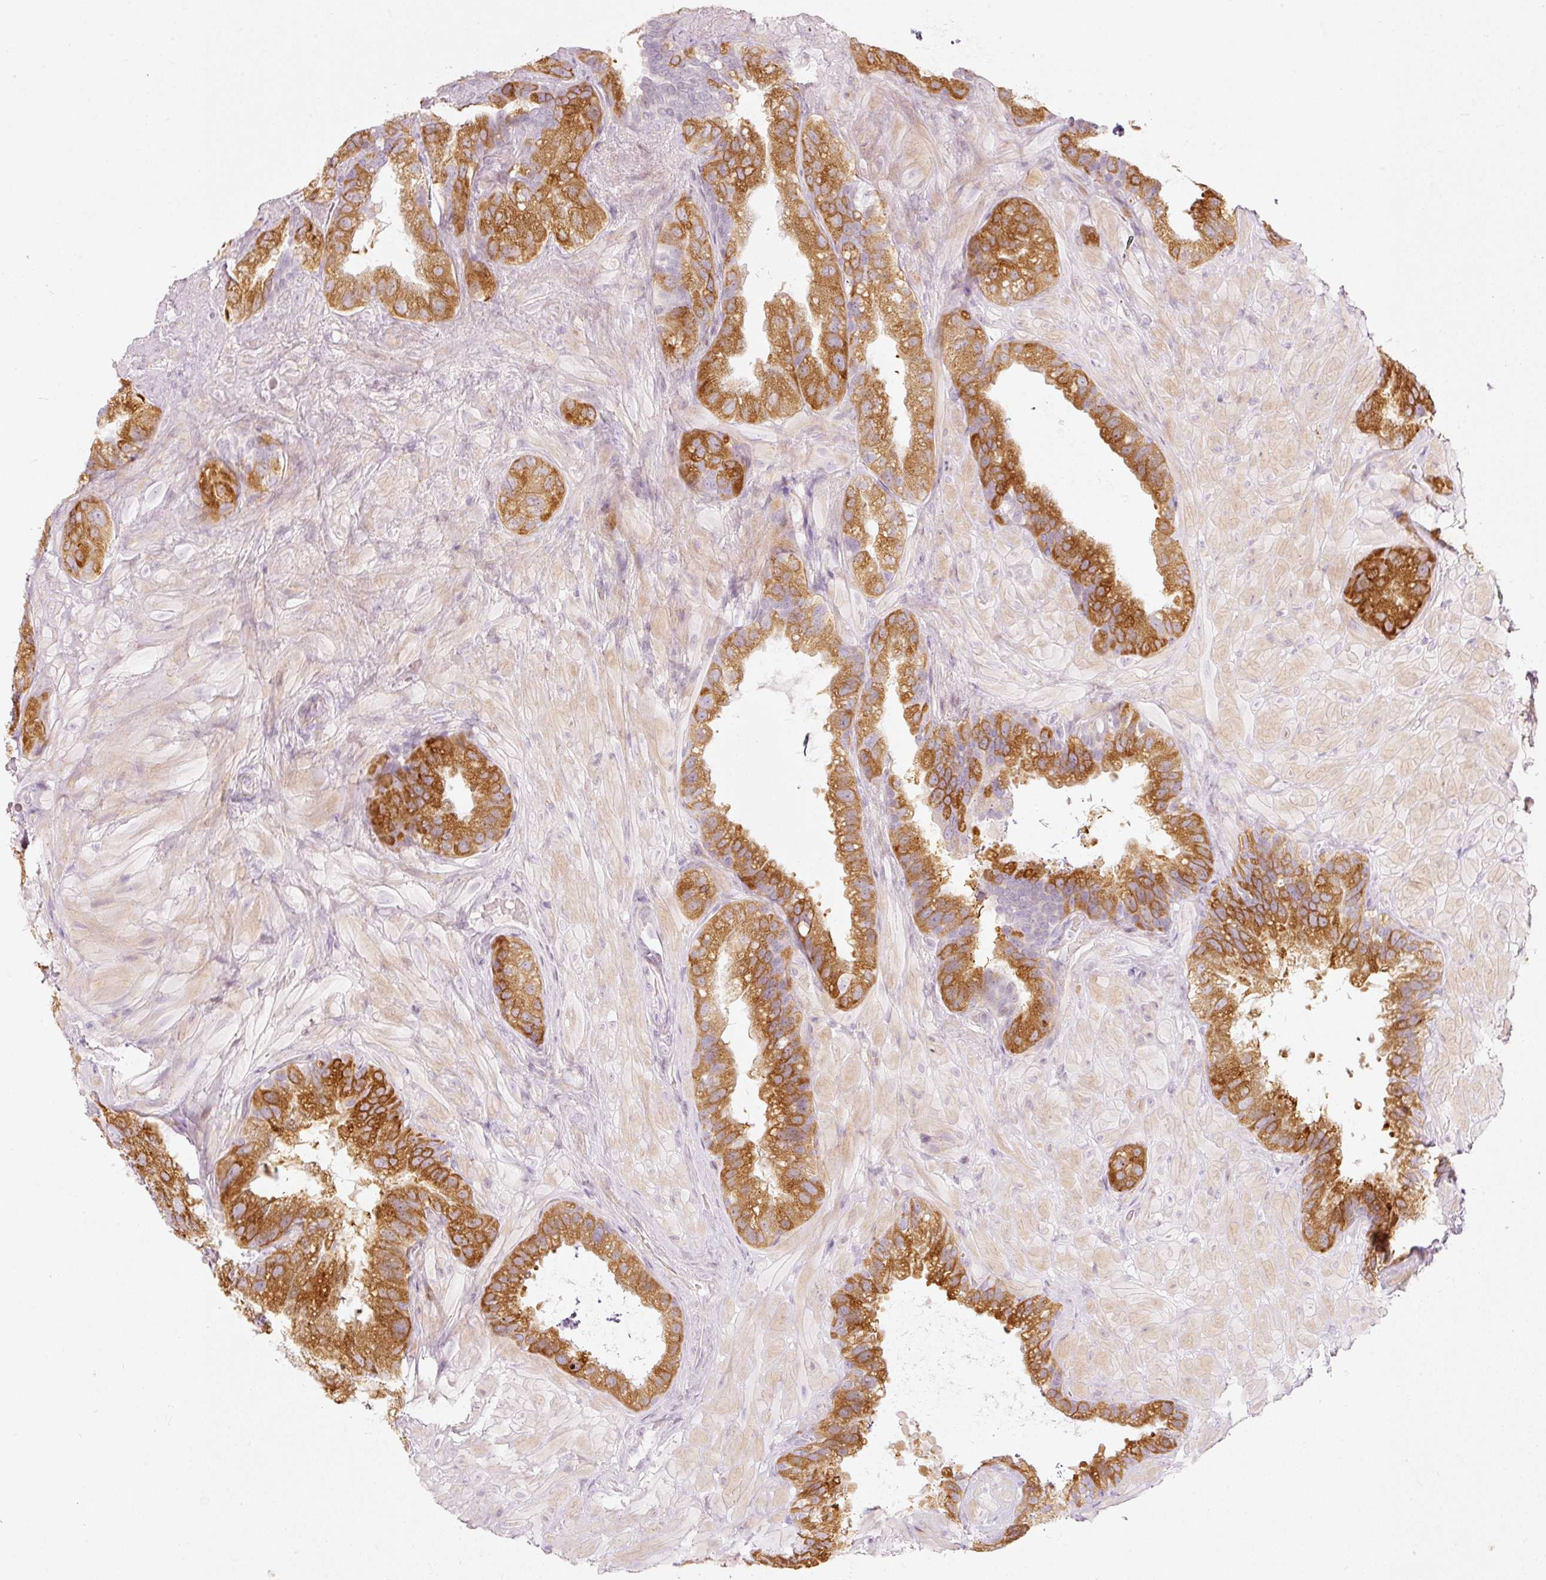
{"staining": {"intensity": "strong", "quantity": "25%-75%", "location": "cytoplasmic/membranous"}, "tissue": "seminal vesicle", "cell_type": "Glandular cells", "image_type": "normal", "snomed": [{"axis": "morphology", "description": "Normal tissue, NOS"}, {"axis": "topography", "description": "Seminal veicle"}, {"axis": "topography", "description": "Peripheral nerve tissue"}], "caption": "This histopathology image shows IHC staining of benign seminal vesicle, with high strong cytoplasmic/membranous expression in about 25%-75% of glandular cells.", "gene": "SLC20A1", "patient": {"sex": "male", "age": 76}}